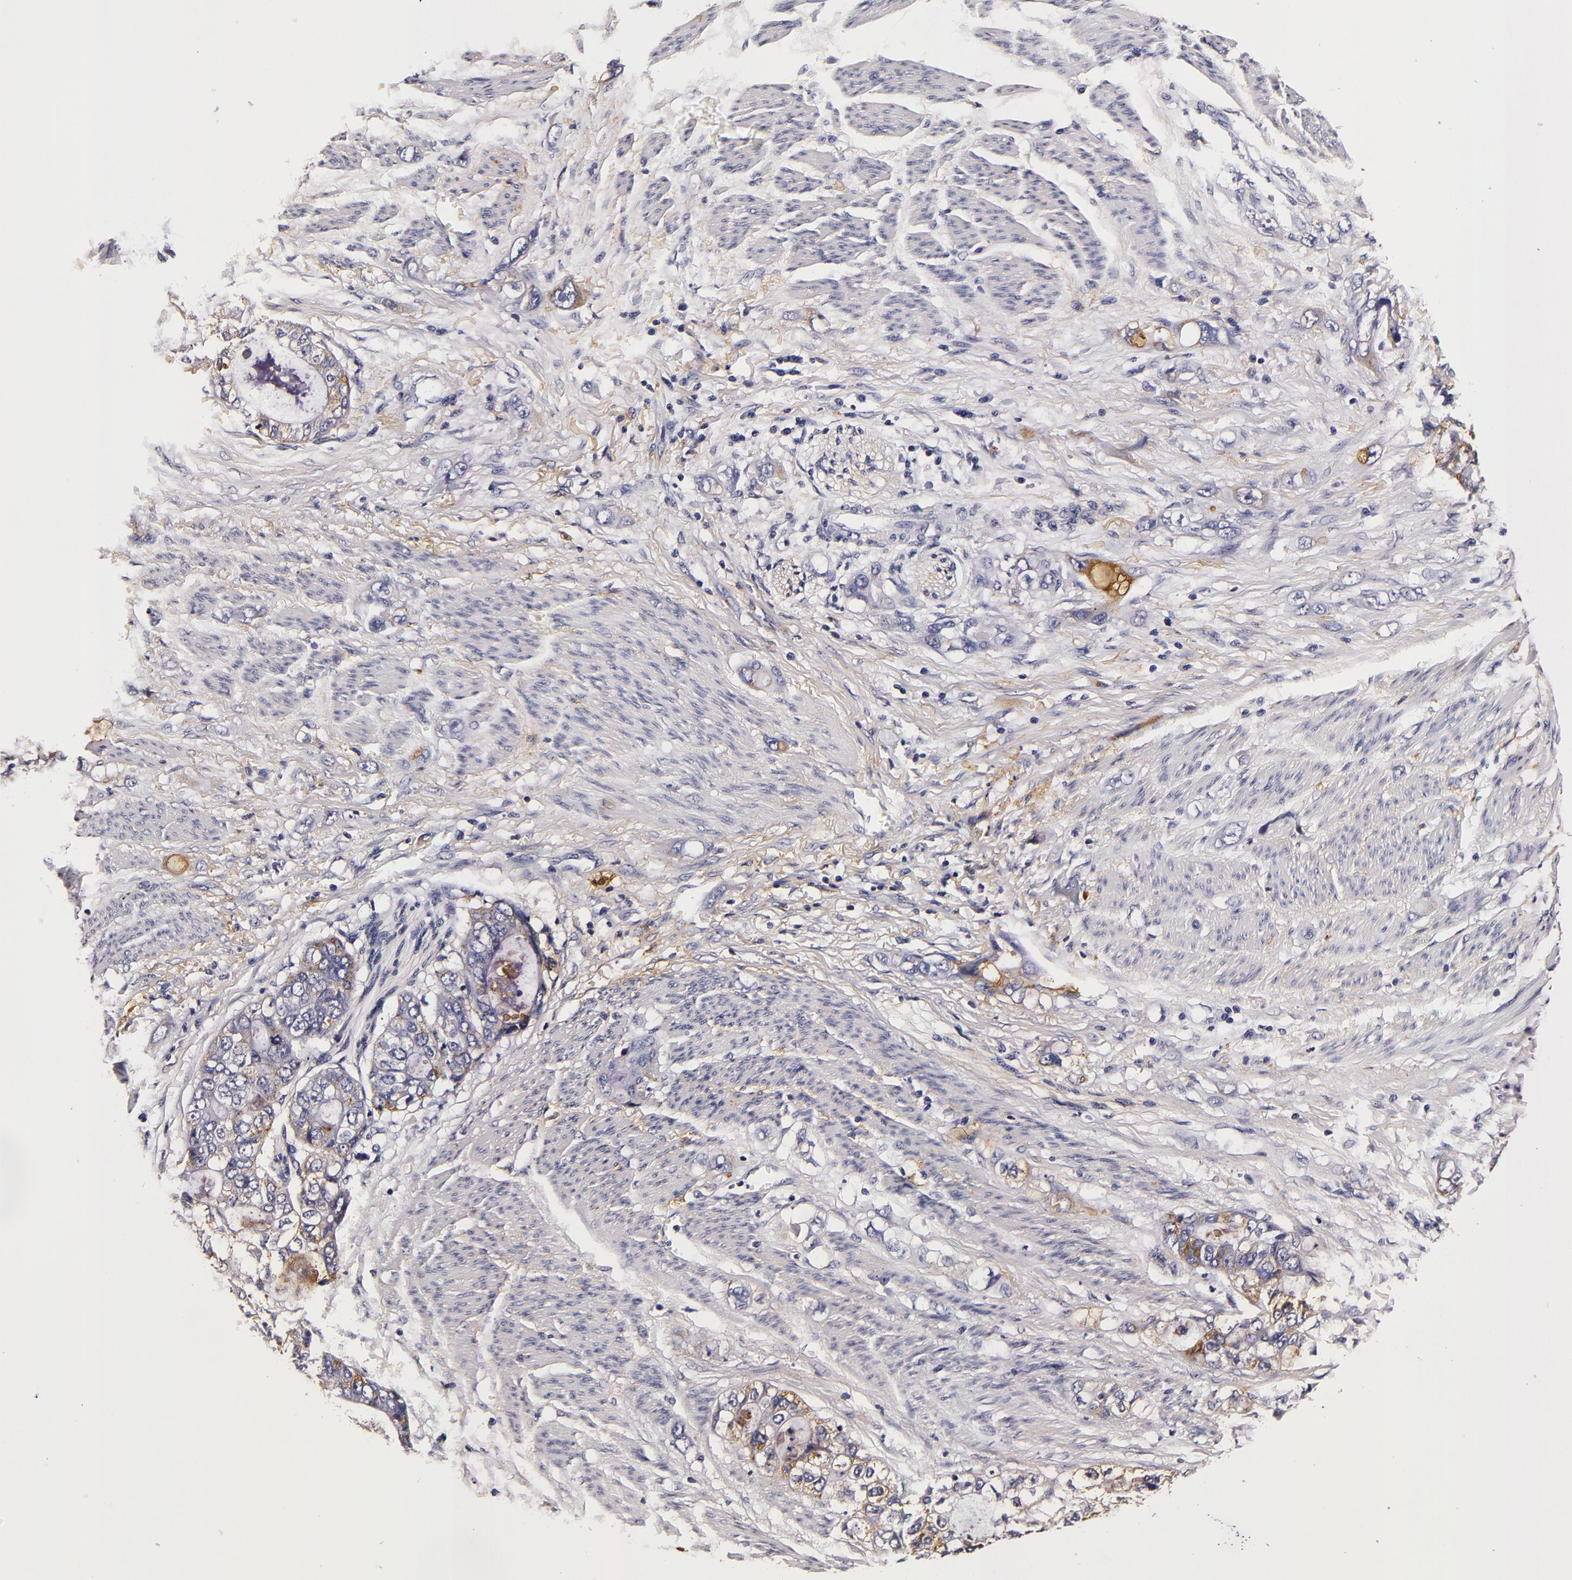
{"staining": {"intensity": "negative", "quantity": "none", "location": "none"}, "tissue": "stomach cancer", "cell_type": "Tumor cells", "image_type": "cancer", "snomed": [{"axis": "morphology", "description": "Adenocarcinoma, NOS"}, {"axis": "topography", "description": "Stomach, upper"}], "caption": "Immunohistochemistry (IHC) image of neoplastic tissue: stomach adenocarcinoma stained with DAB (3,3'-diaminobenzidine) exhibits no significant protein expression in tumor cells.", "gene": "LGALS3BP", "patient": {"sex": "female", "age": 52}}